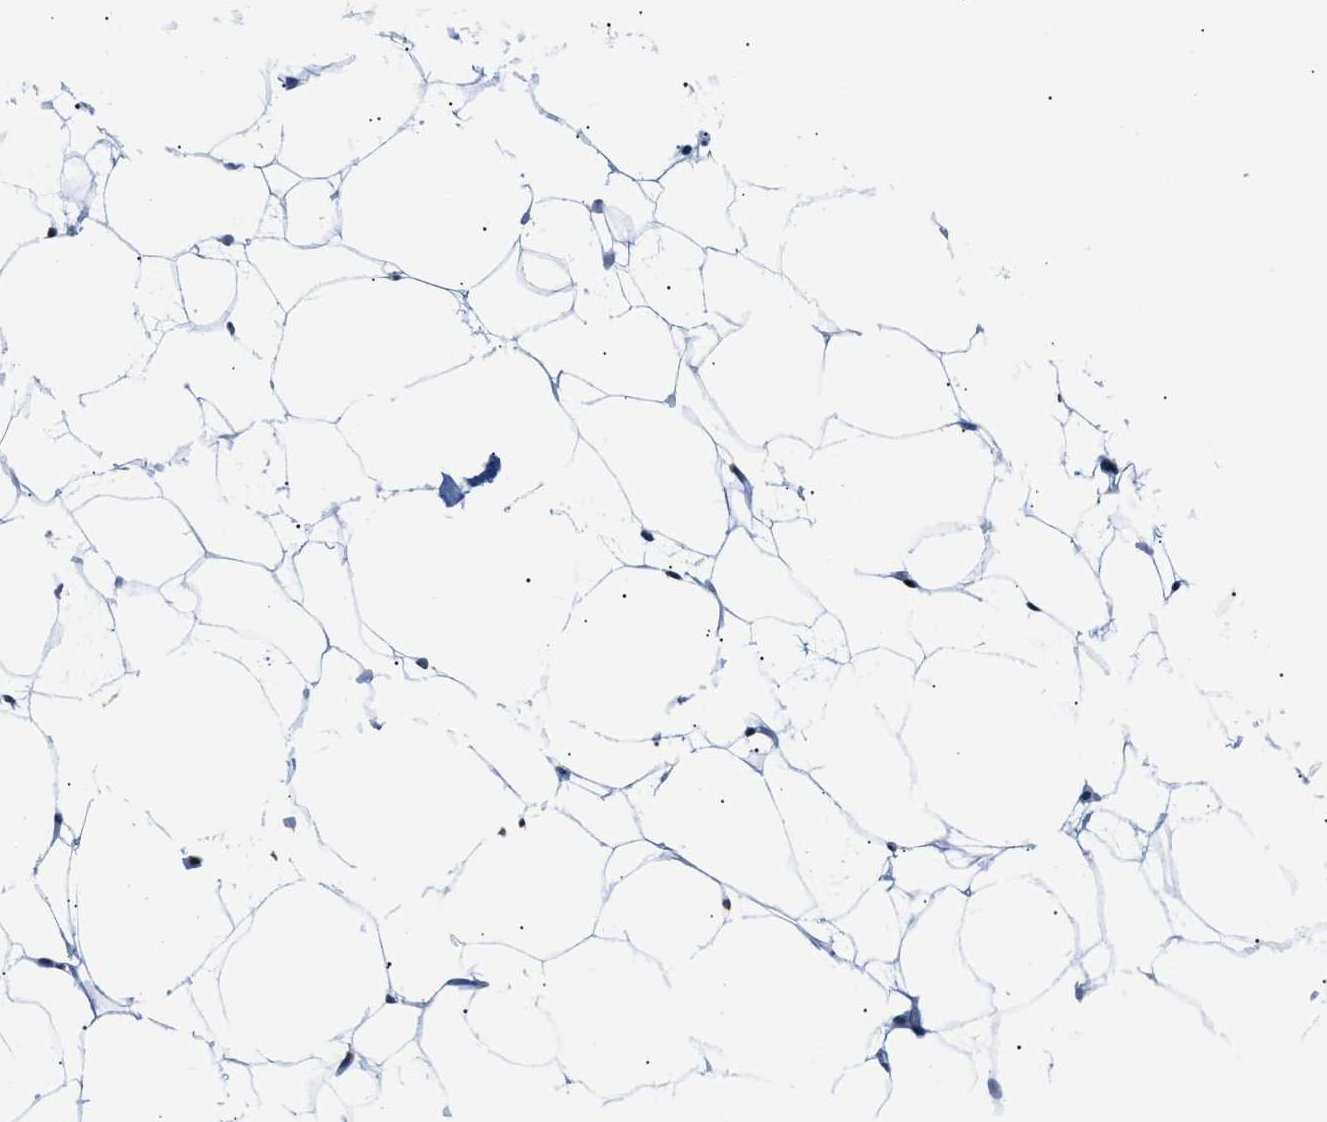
{"staining": {"intensity": "negative", "quantity": "none", "location": "none"}, "tissue": "adipose tissue", "cell_type": "Adipocytes", "image_type": "normal", "snomed": [{"axis": "morphology", "description": "Normal tissue, NOS"}, {"axis": "topography", "description": "Breast"}, {"axis": "topography", "description": "Soft tissue"}], "caption": "Immunohistochemistry of normal adipose tissue displays no expression in adipocytes. Brightfield microscopy of immunohistochemistry (IHC) stained with DAB (3,3'-diaminobenzidine) (brown) and hematoxylin (blue), captured at high magnification.", "gene": "CCAR2", "patient": {"sex": "female", "age": 75}}